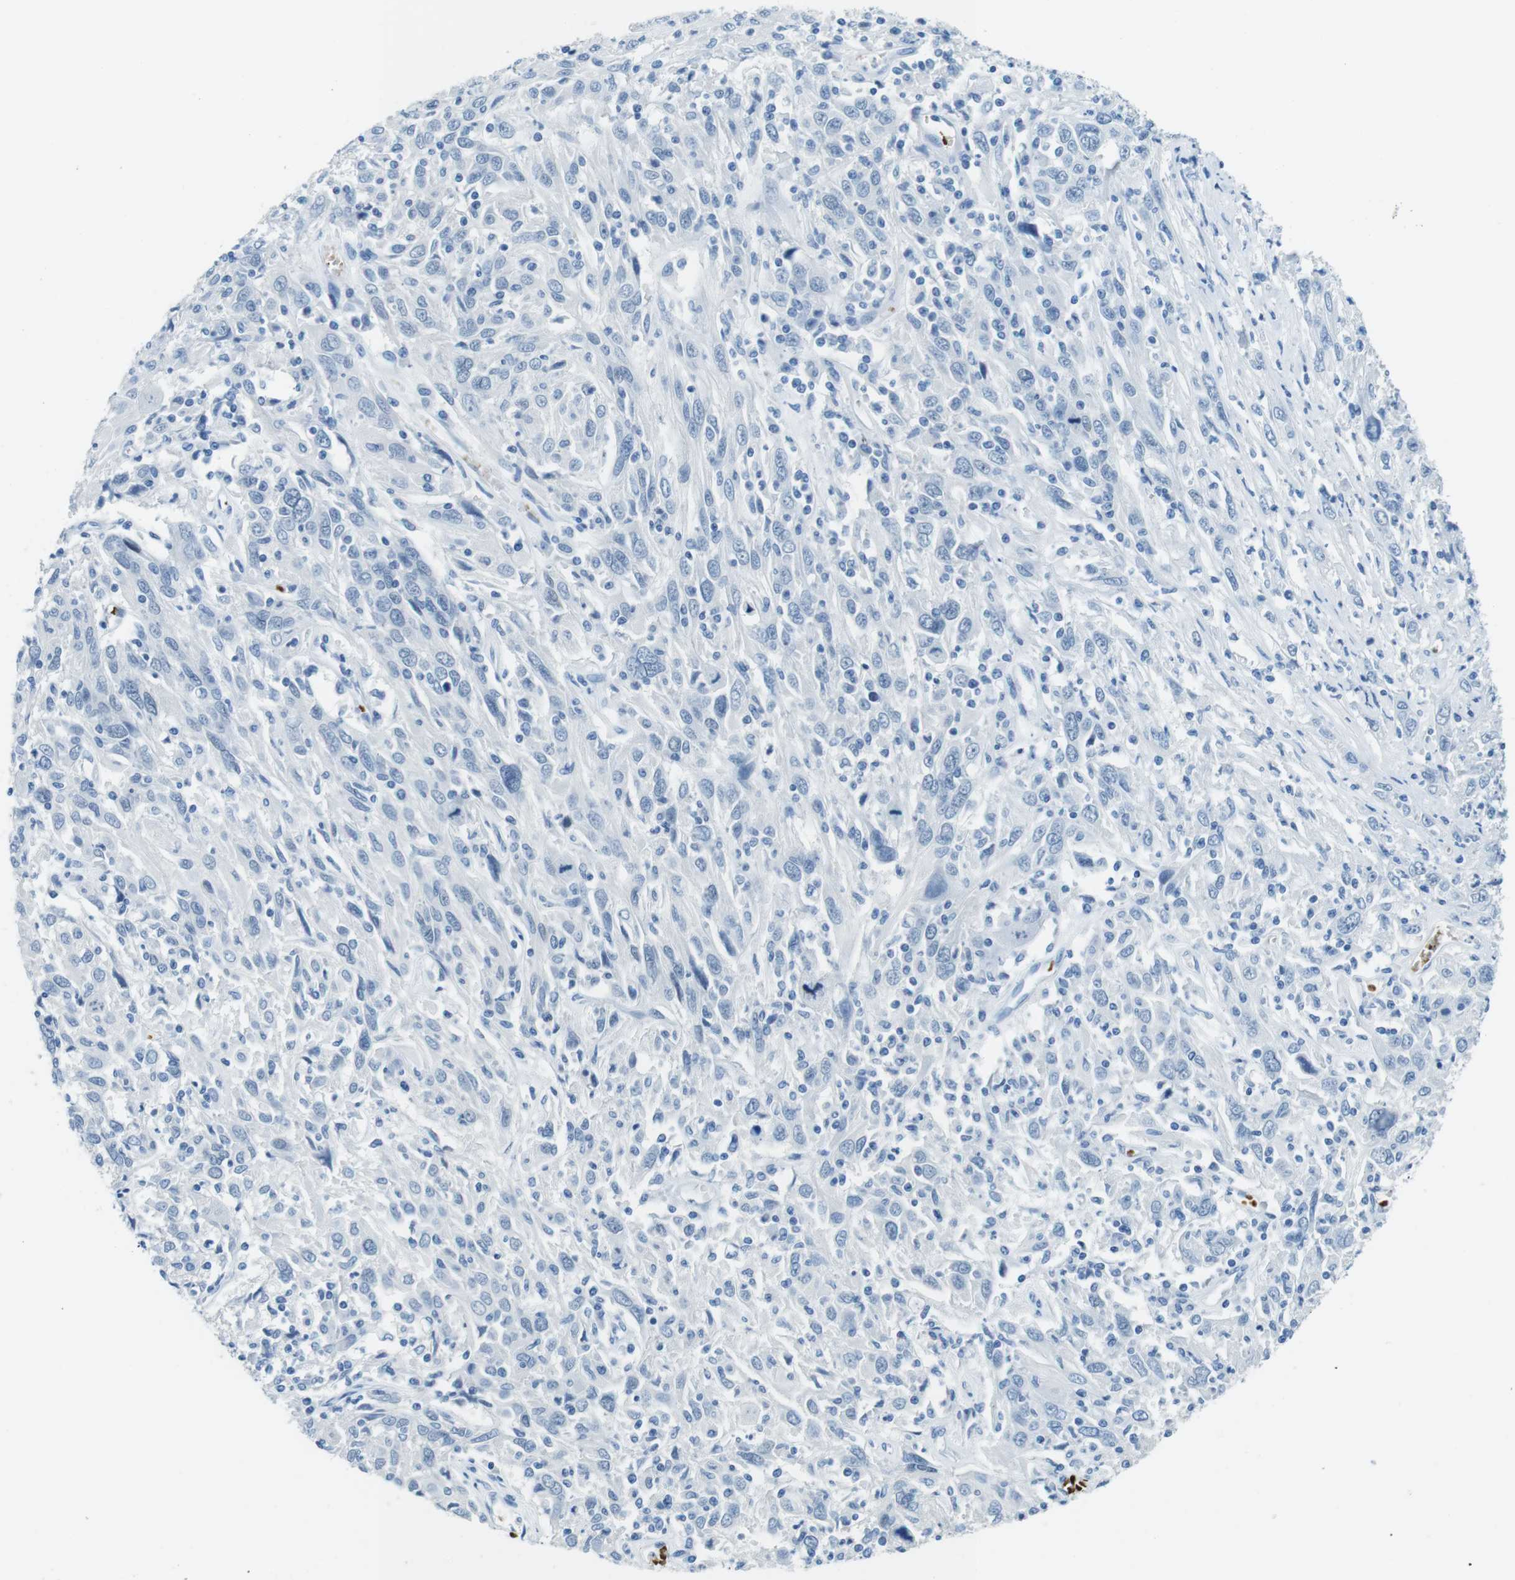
{"staining": {"intensity": "negative", "quantity": "none", "location": "none"}, "tissue": "cervical cancer", "cell_type": "Tumor cells", "image_type": "cancer", "snomed": [{"axis": "morphology", "description": "Squamous cell carcinoma, NOS"}, {"axis": "topography", "description": "Cervix"}], "caption": "The IHC image has no significant expression in tumor cells of cervical cancer (squamous cell carcinoma) tissue. (Brightfield microscopy of DAB (3,3'-diaminobenzidine) IHC at high magnification).", "gene": "TFAP2C", "patient": {"sex": "female", "age": 46}}